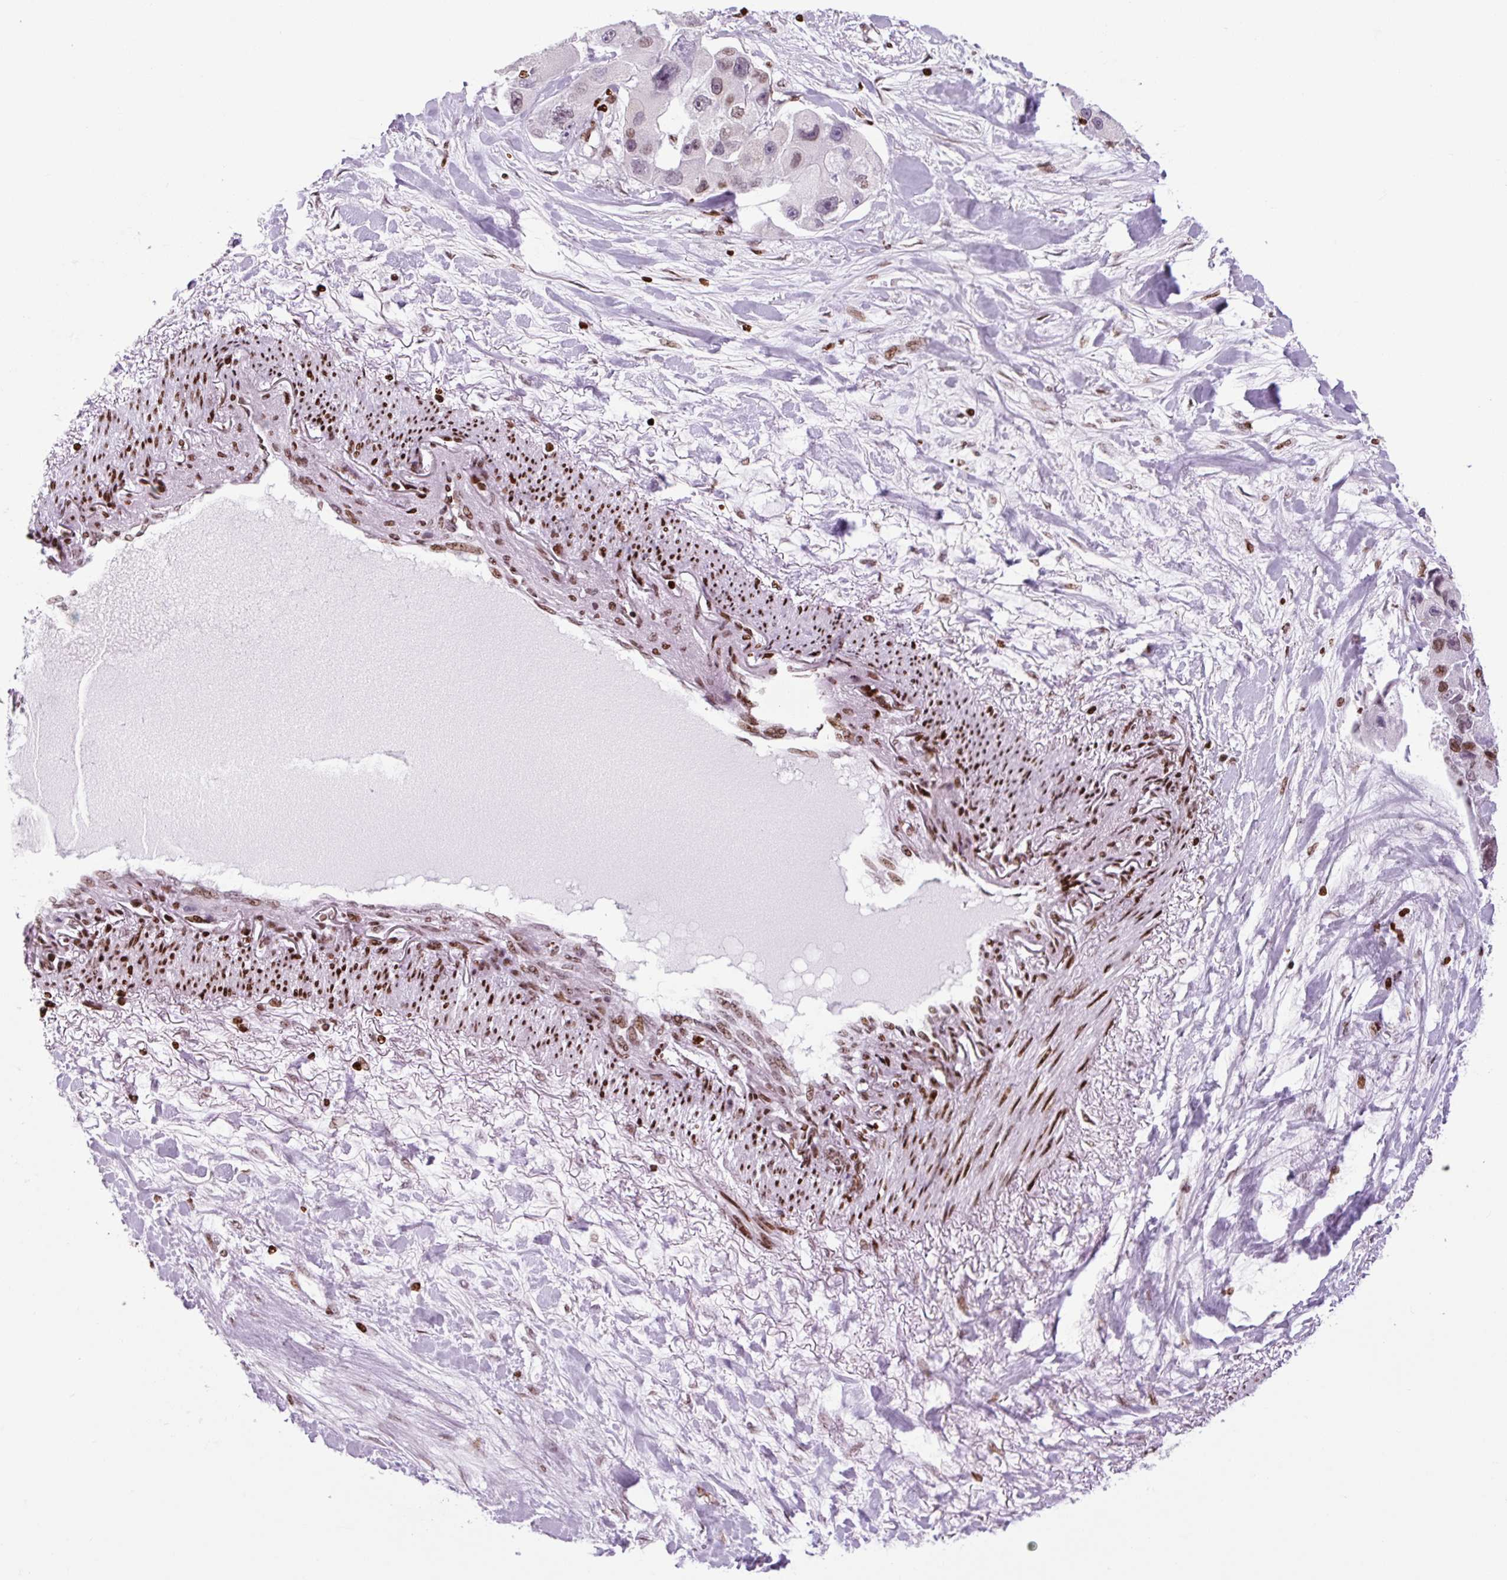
{"staining": {"intensity": "moderate", "quantity": "<25%", "location": "nuclear"}, "tissue": "lung cancer", "cell_type": "Tumor cells", "image_type": "cancer", "snomed": [{"axis": "morphology", "description": "Adenocarcinoma, NOS"}, {"axis": "topography", "description": "Lung"}], "caption": "Immunohistochemical staining of human lung adenocarcinoma reveals low levels of moderate nuclear protein expression in about <25% of tumor cells.", "gene": "H1-3", "patient": {"sex": "female", "age": 54}}